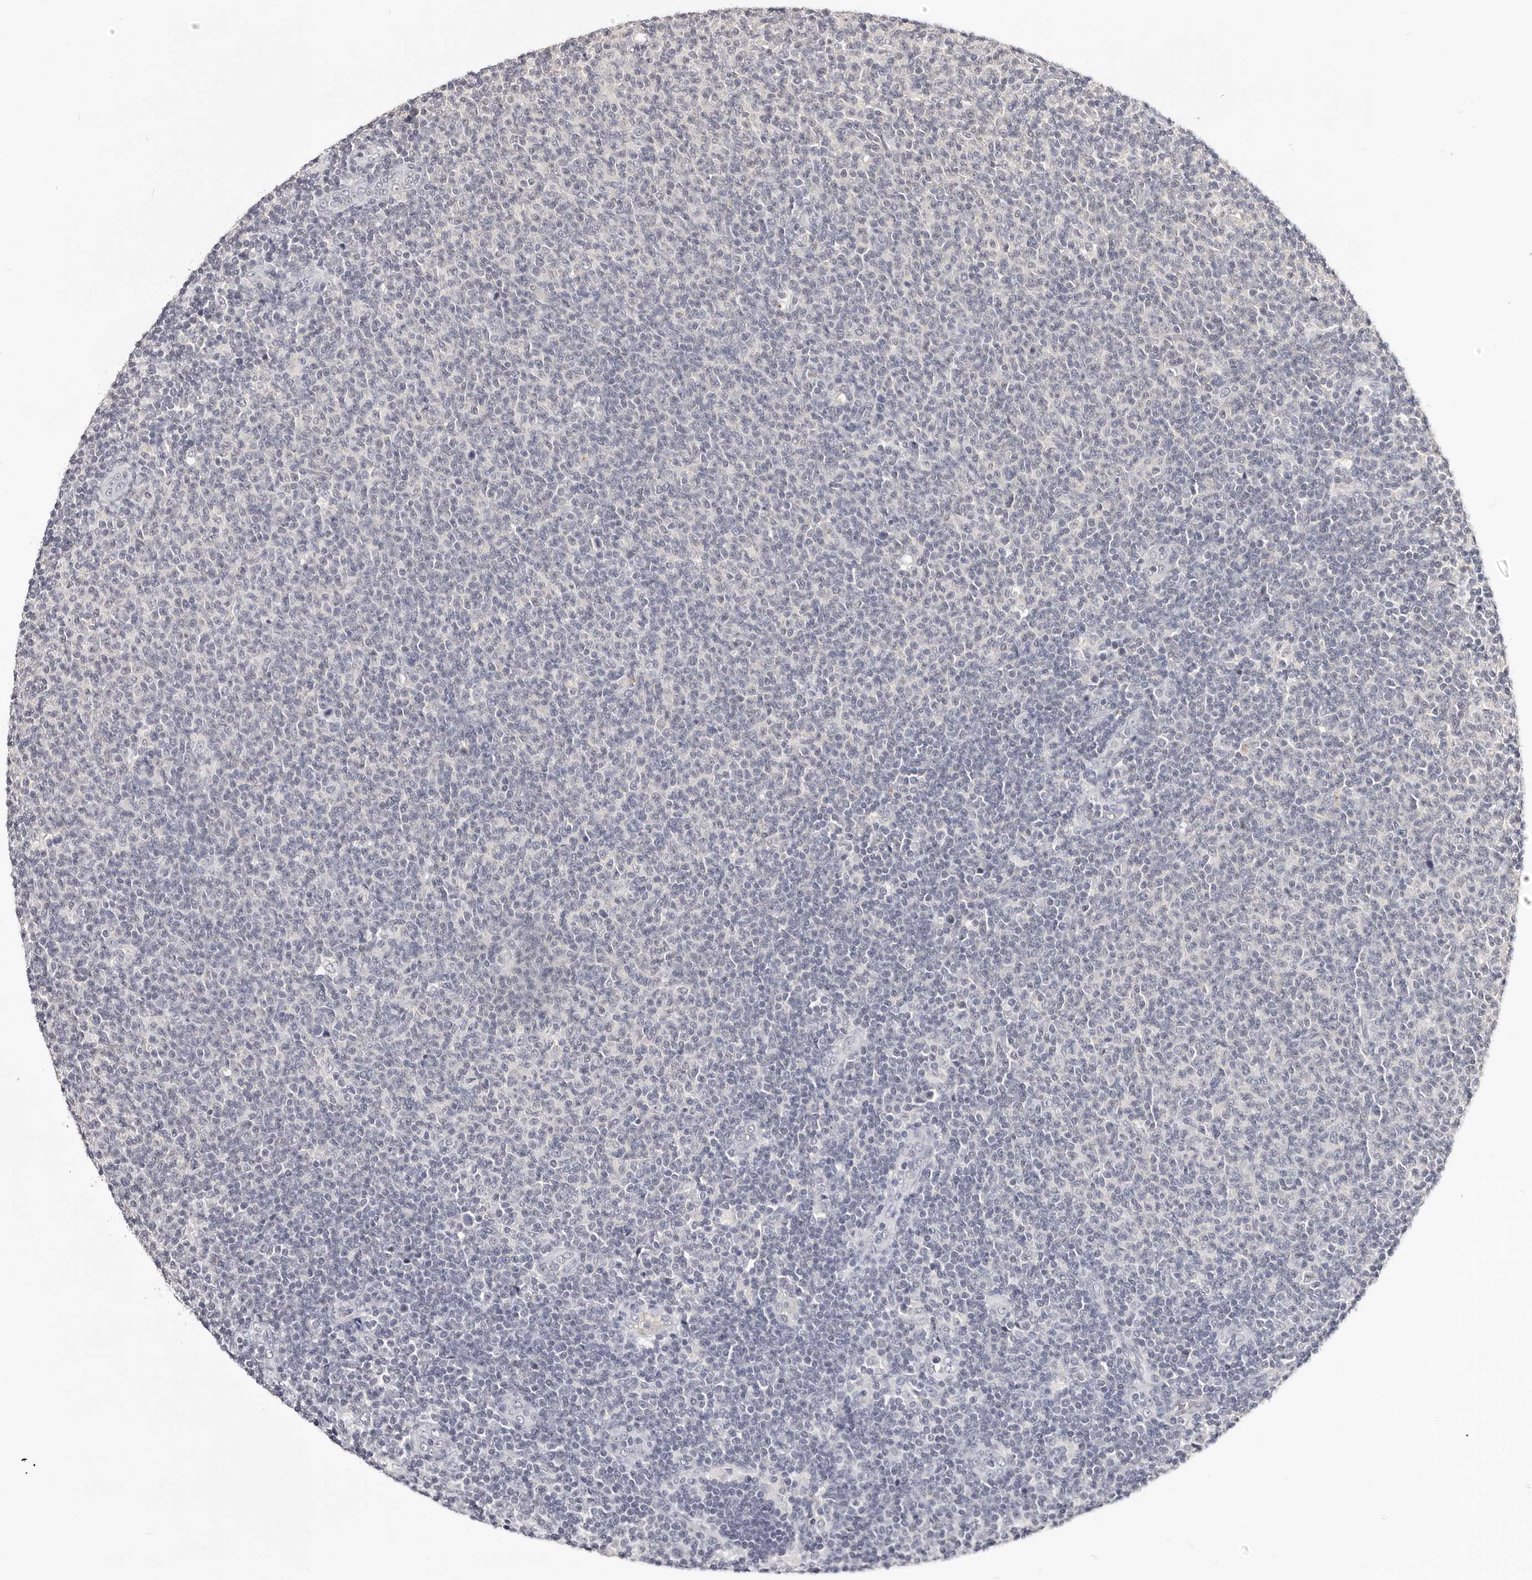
{"staining": {"intensity": "negative", "quantity": "none", "location": "none"}, "tissue": "lymphoma", "cell_type": "Tumor cells", "image_type": "cancer", "snomed": [{"axis": "morphology", "description": "Malignant lymphoma, non-Hodgkin's type, Low grade"}, {"axis": "topography", "description": "Lymph node"}], "caption": "Malignant lymphoma, non-Hodgkin's type (low-grade) was stained to show a protein in brown. There is no significant positivity in tumor cells. Brightfield microscopy of IHC stained with DAB (3,3'-diaminobenzidine) (brown) and hematoxylin (blue), captured at high magnification.", "gene": "TSPAN13", "patient": {"sex": "male", "age": 66}}